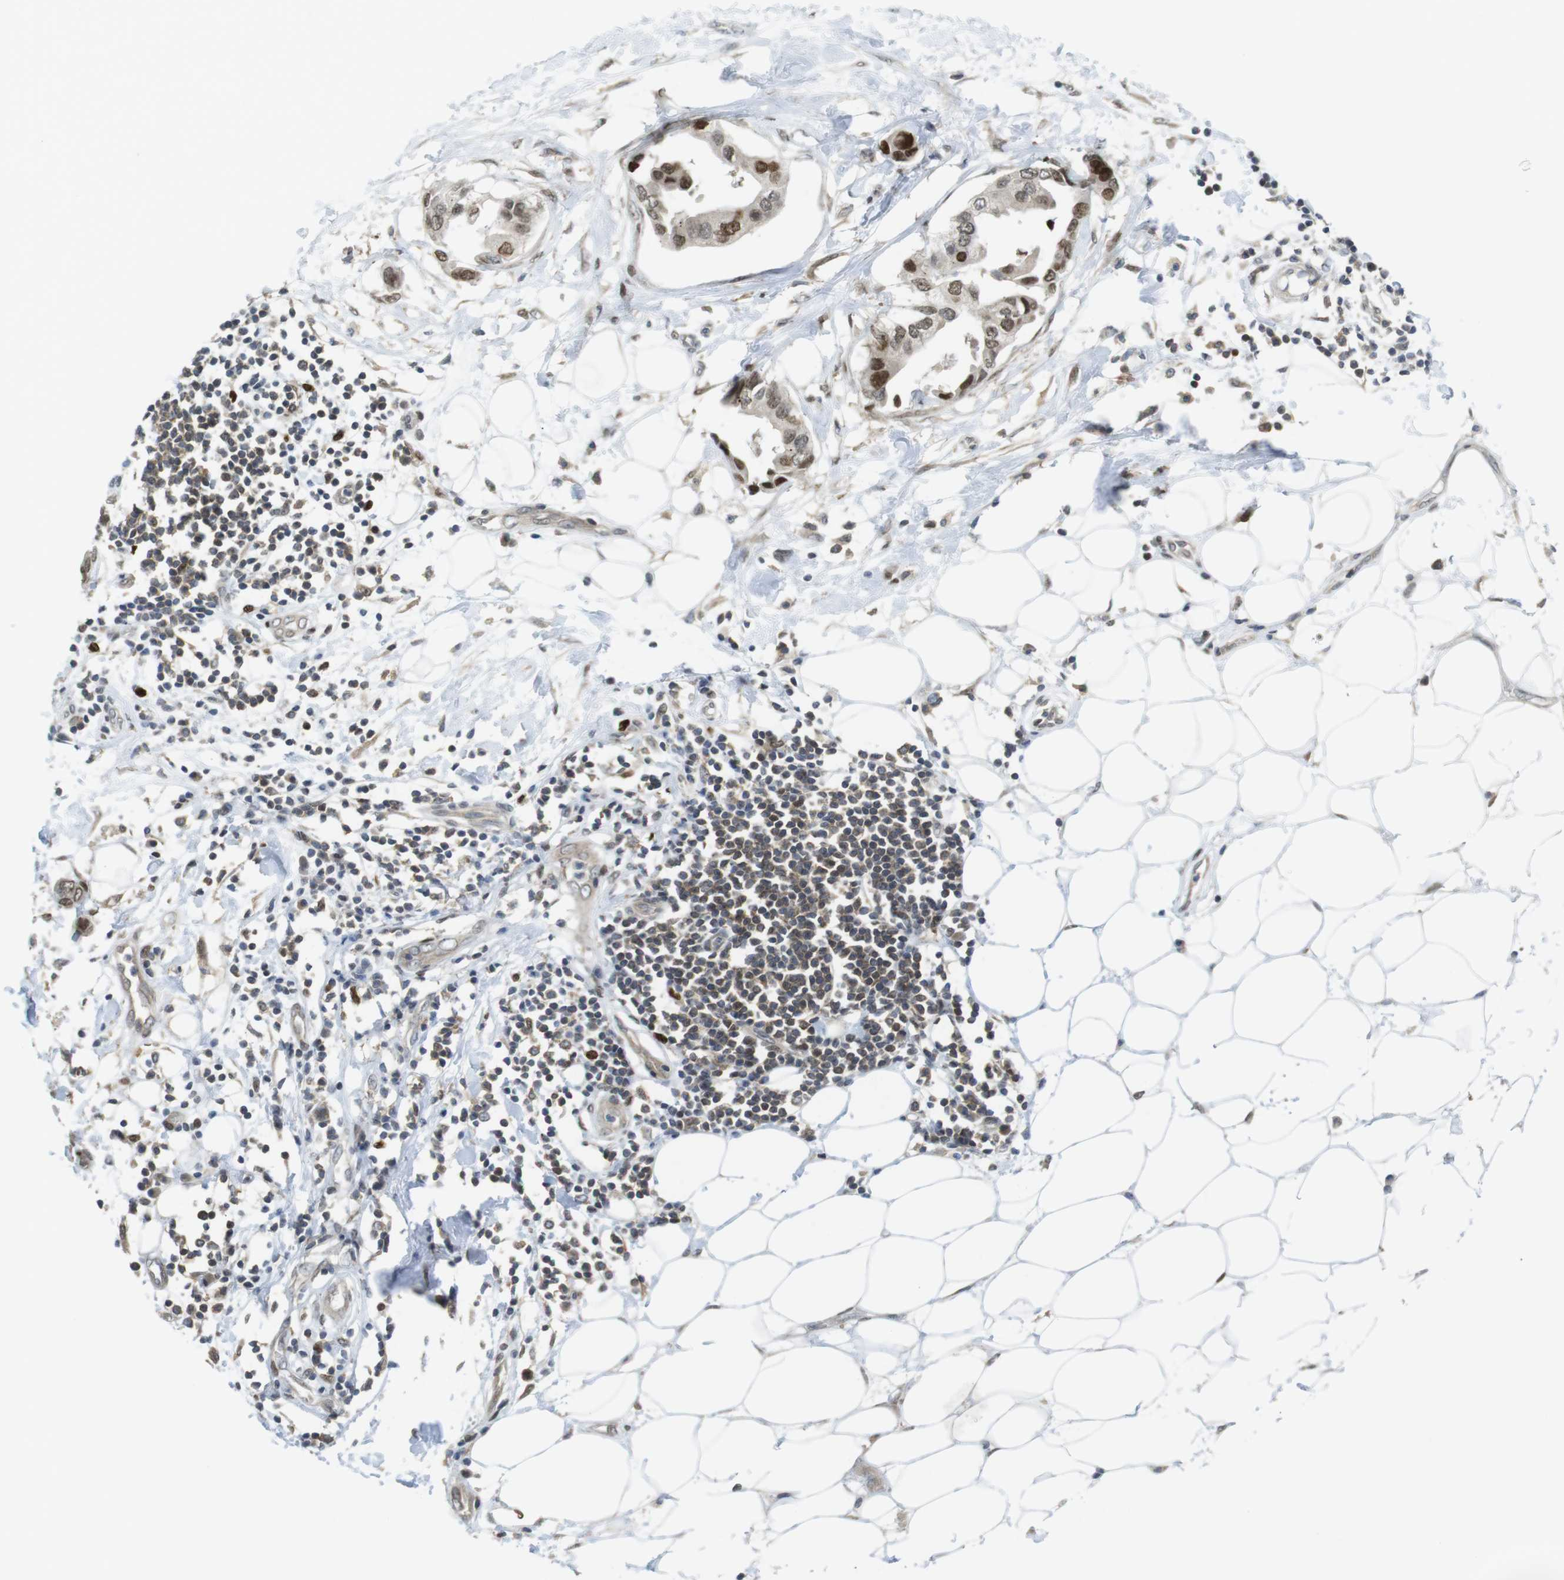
{"staining": {"intensity": "moderate", "quantity": ">75%", "location": "nuclear"}, "tissue": "breast cancer", "cell_type": "Tumor cells", "image_type": "cancer", "snomed": [{"axis": "morphology", "description": "Duct carcinoma"}, {"axis": "topography", "description": "Breast"}], "caption": "Breast cancer (infiltrating ductal carcinoma) stained with DAB (3,3'-diaminobenzidine) immunohistochemistry (IHC) exhibits medium levels of moderate nuclear staining in about >75% of tumor cells.", "gene": "RCC1", "patient": {"sex": "female", "age": 40}}